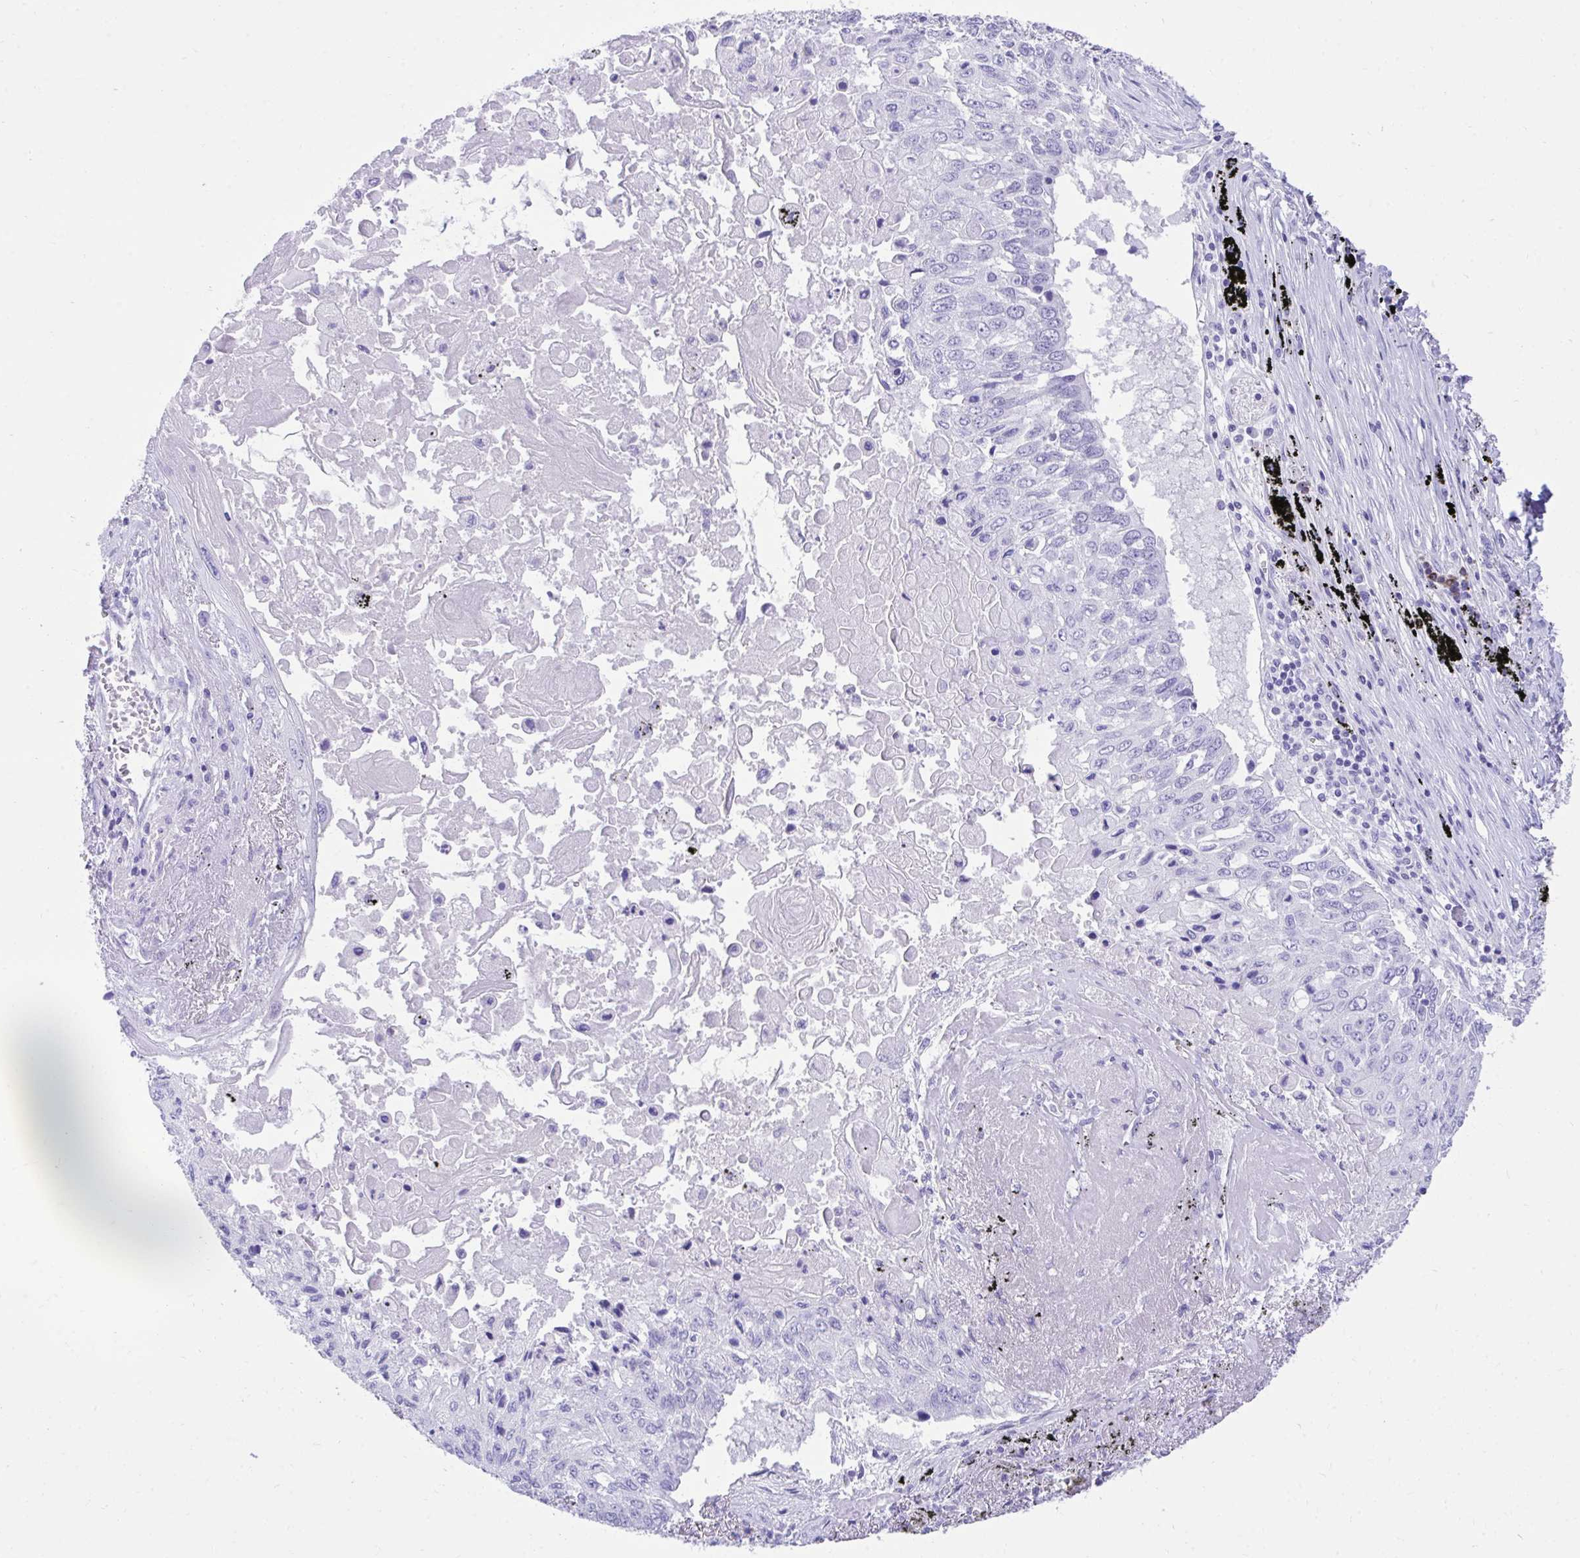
{"staining": {"intensity": "negative", "quantity": "none", "location": "none"}, "tissue": "lung cancer", "cell_type": "Tumor cells", "image_type": "cancer", "snomed": [{"axis": "morphology", "description": "Squamous cell carcinoma, NOS"}, {"axis": "topography", "description": "Lung"}], "caption": "DAB immunohistochemical staining of lung cancer reveals no significant positivity in tumor cells. (DAB IHC, high magnification).", "gene": "KCNN4", "patient": {"sex": "male", "age": 75}}